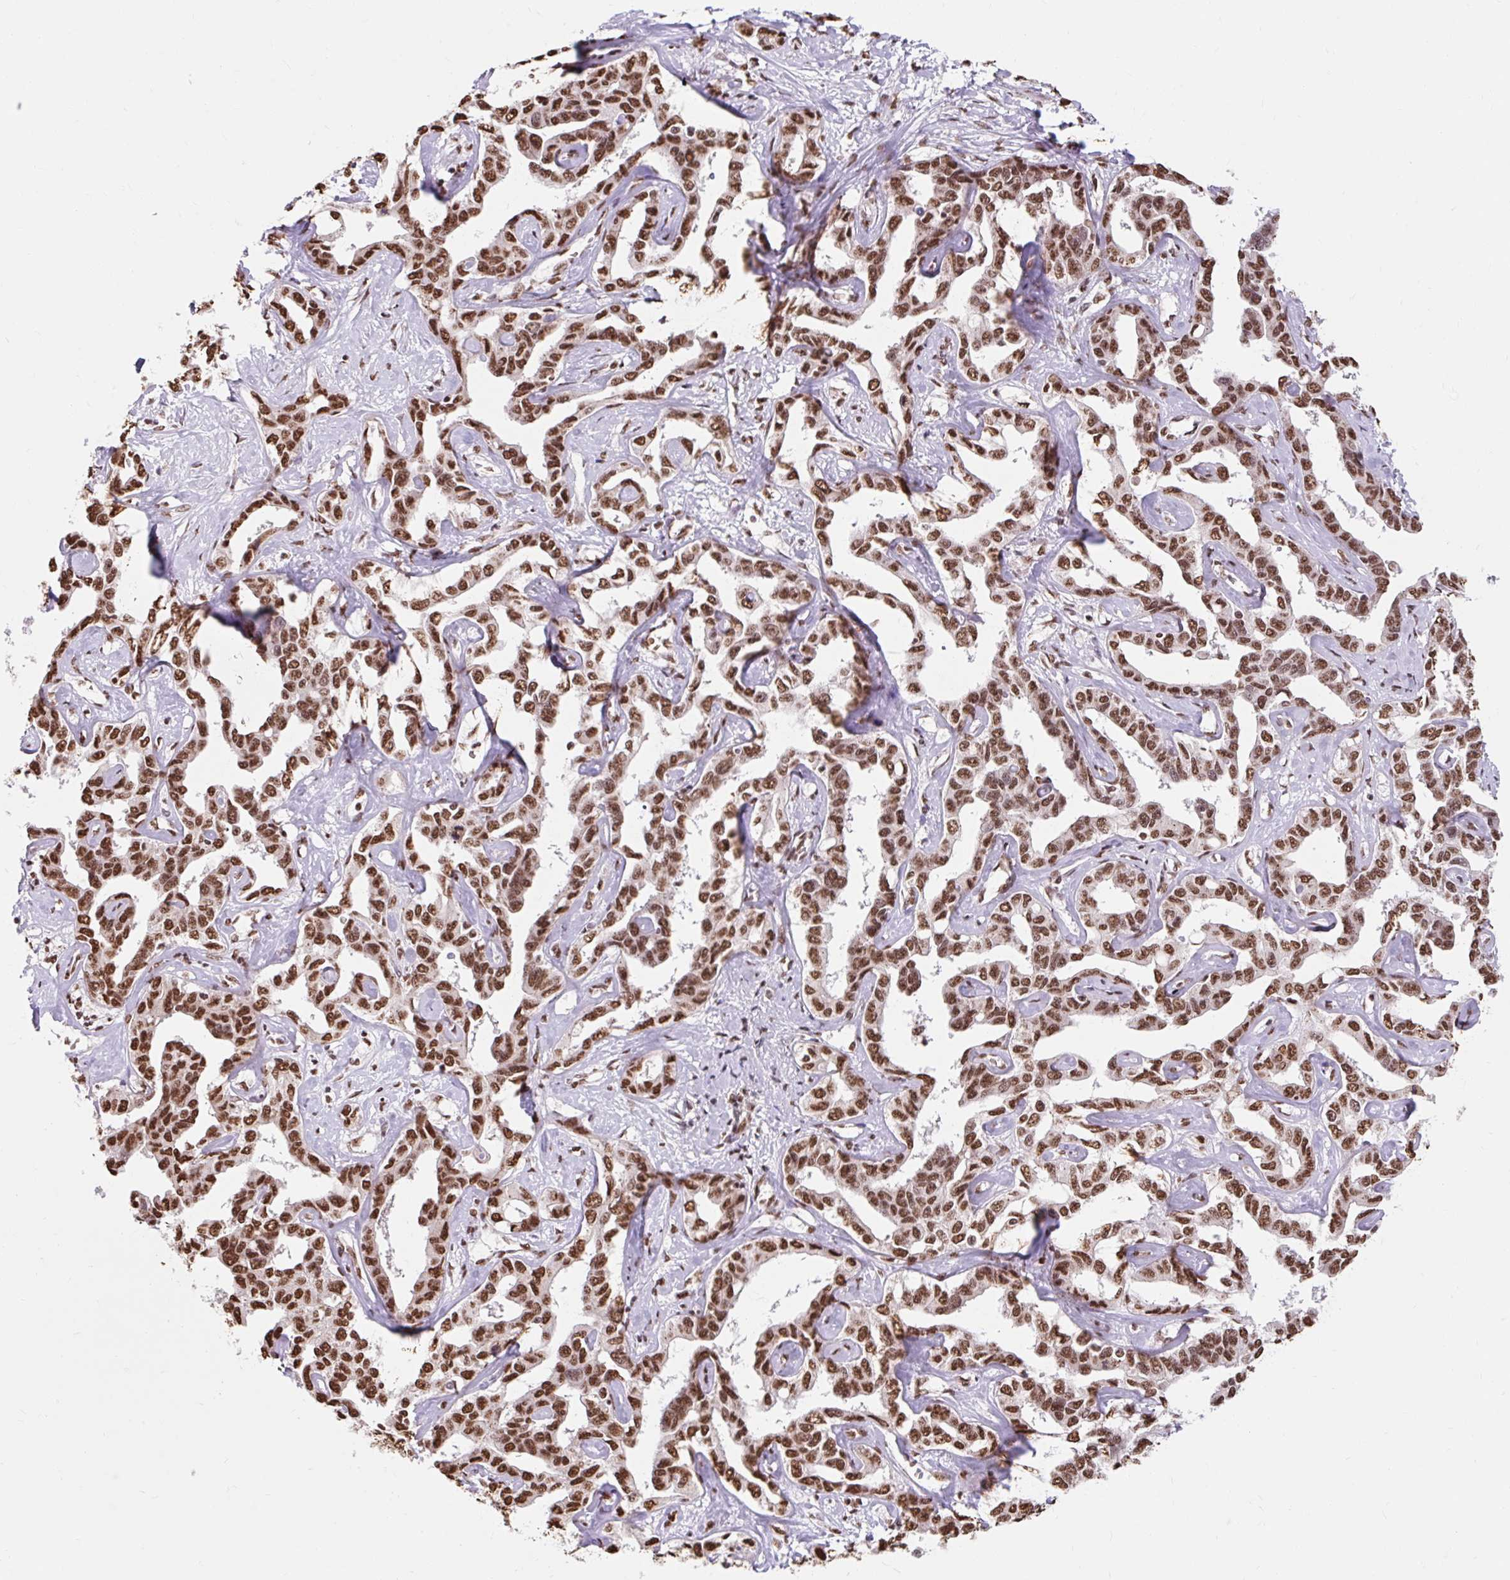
{"staining": {"intensity": "strong", "quantity": ">75%", "location": "nuclear"}, "tissue": "liver cancer", "cell_type": "Tumor cells", "image_type": "cancer", "snomed": [{"axis": "morphology", "description": "Cholangiocarcinoma"}, {"axis": "topography", "description": "Liver"}], "caption": "Liver cancer (cholangiocarcinoma) stained for a protein (brown) exhibits strong nuclear positive positivity in about >75% of tumor cells.", "gene": "BICRA", "patient": {"sex": "male", "age": 59}}